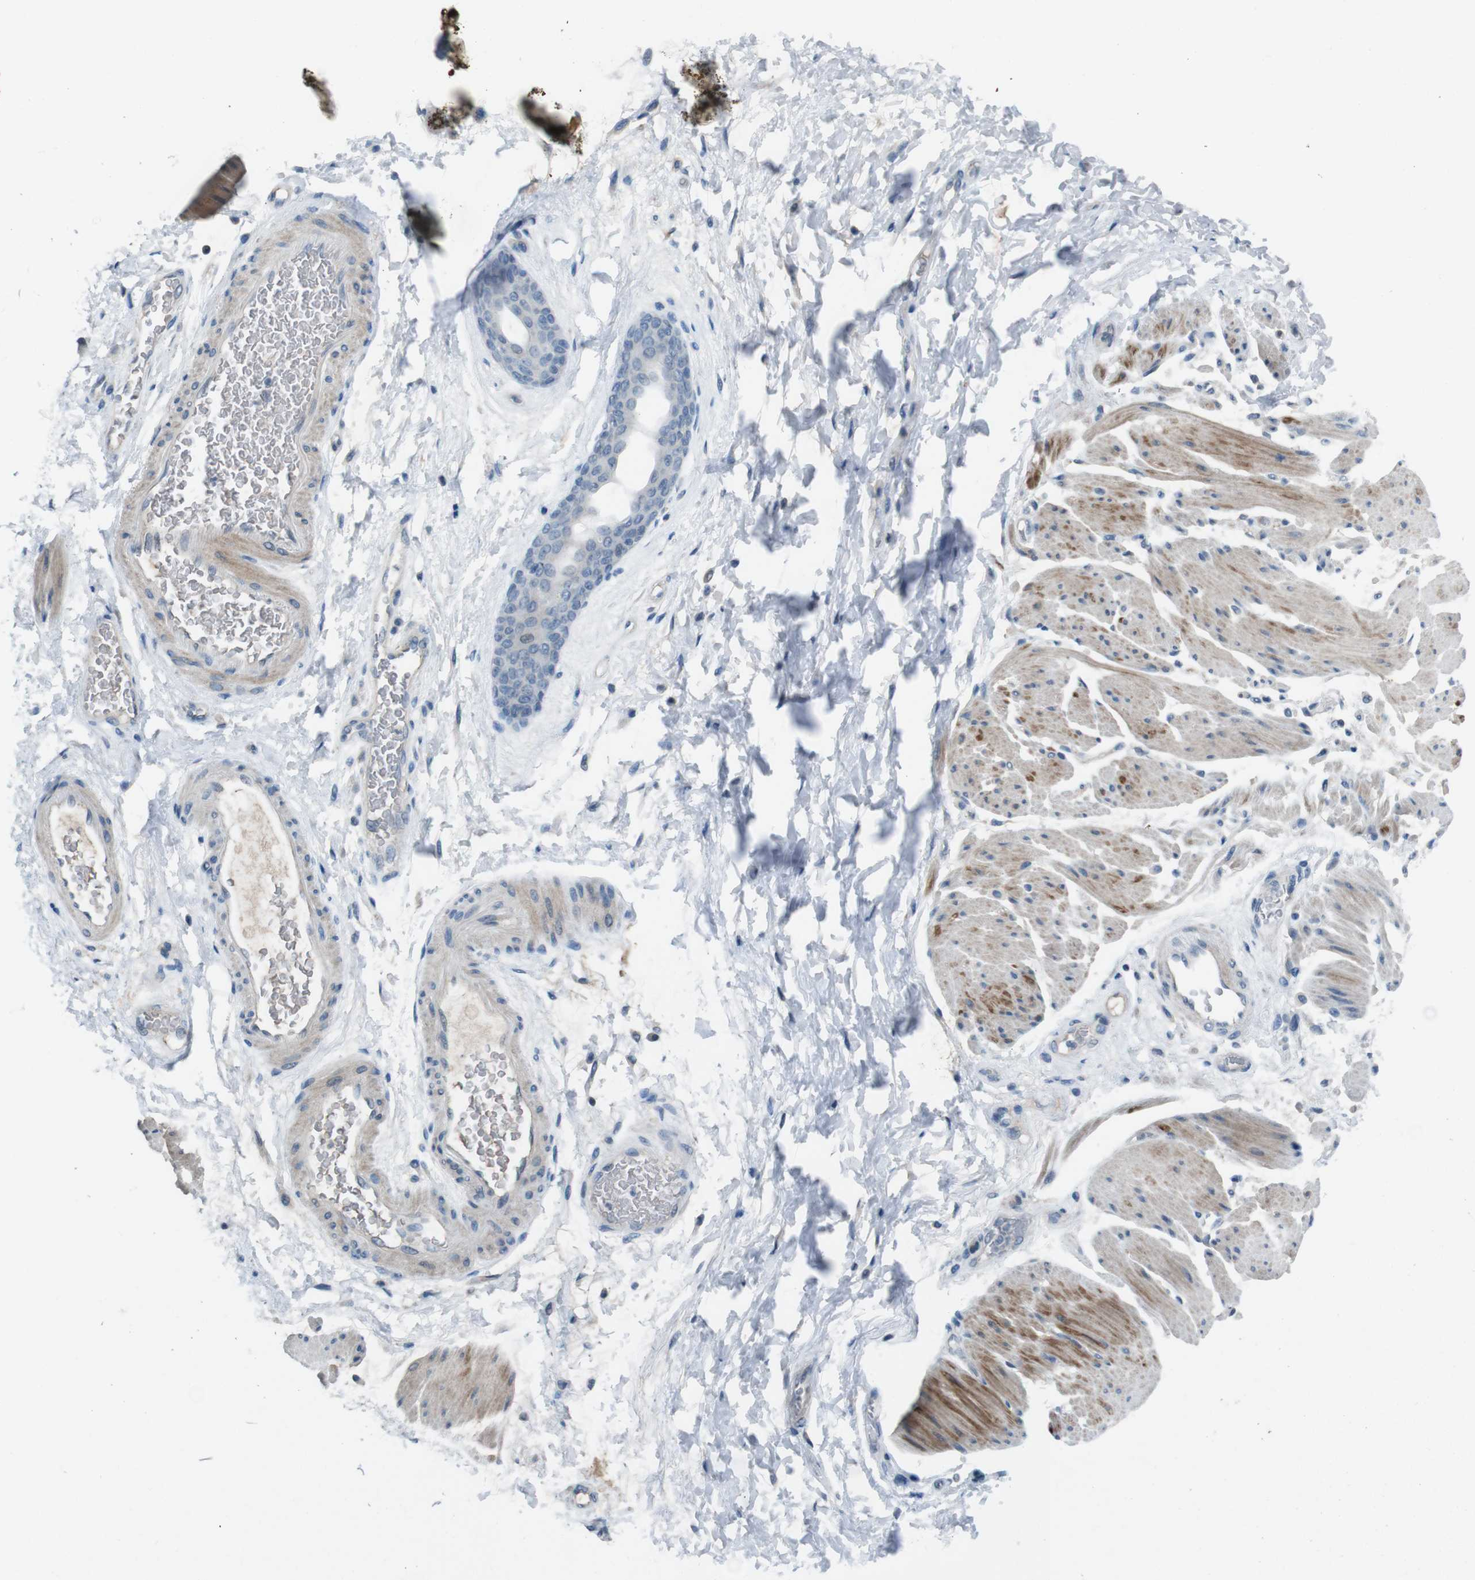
{"staining": {"intensity": "negative", "quantity": "none", "location": "none"}, "tissue": "esophagus", "cell_type": "Squamous epithelial cells", "image_type": "normal", "snomed": [{"axis": "morphology", "description": "Normal tissue, NOS"}, {"axis": "topography", "description": "Esophagus"}], "caption": "This is a histopathology image of IHC staining of normal esophagus, which shows no expression in squamous epithelial cells.", "gene": "CDHR2", "patient": {"sex": "female", "age": 72}}